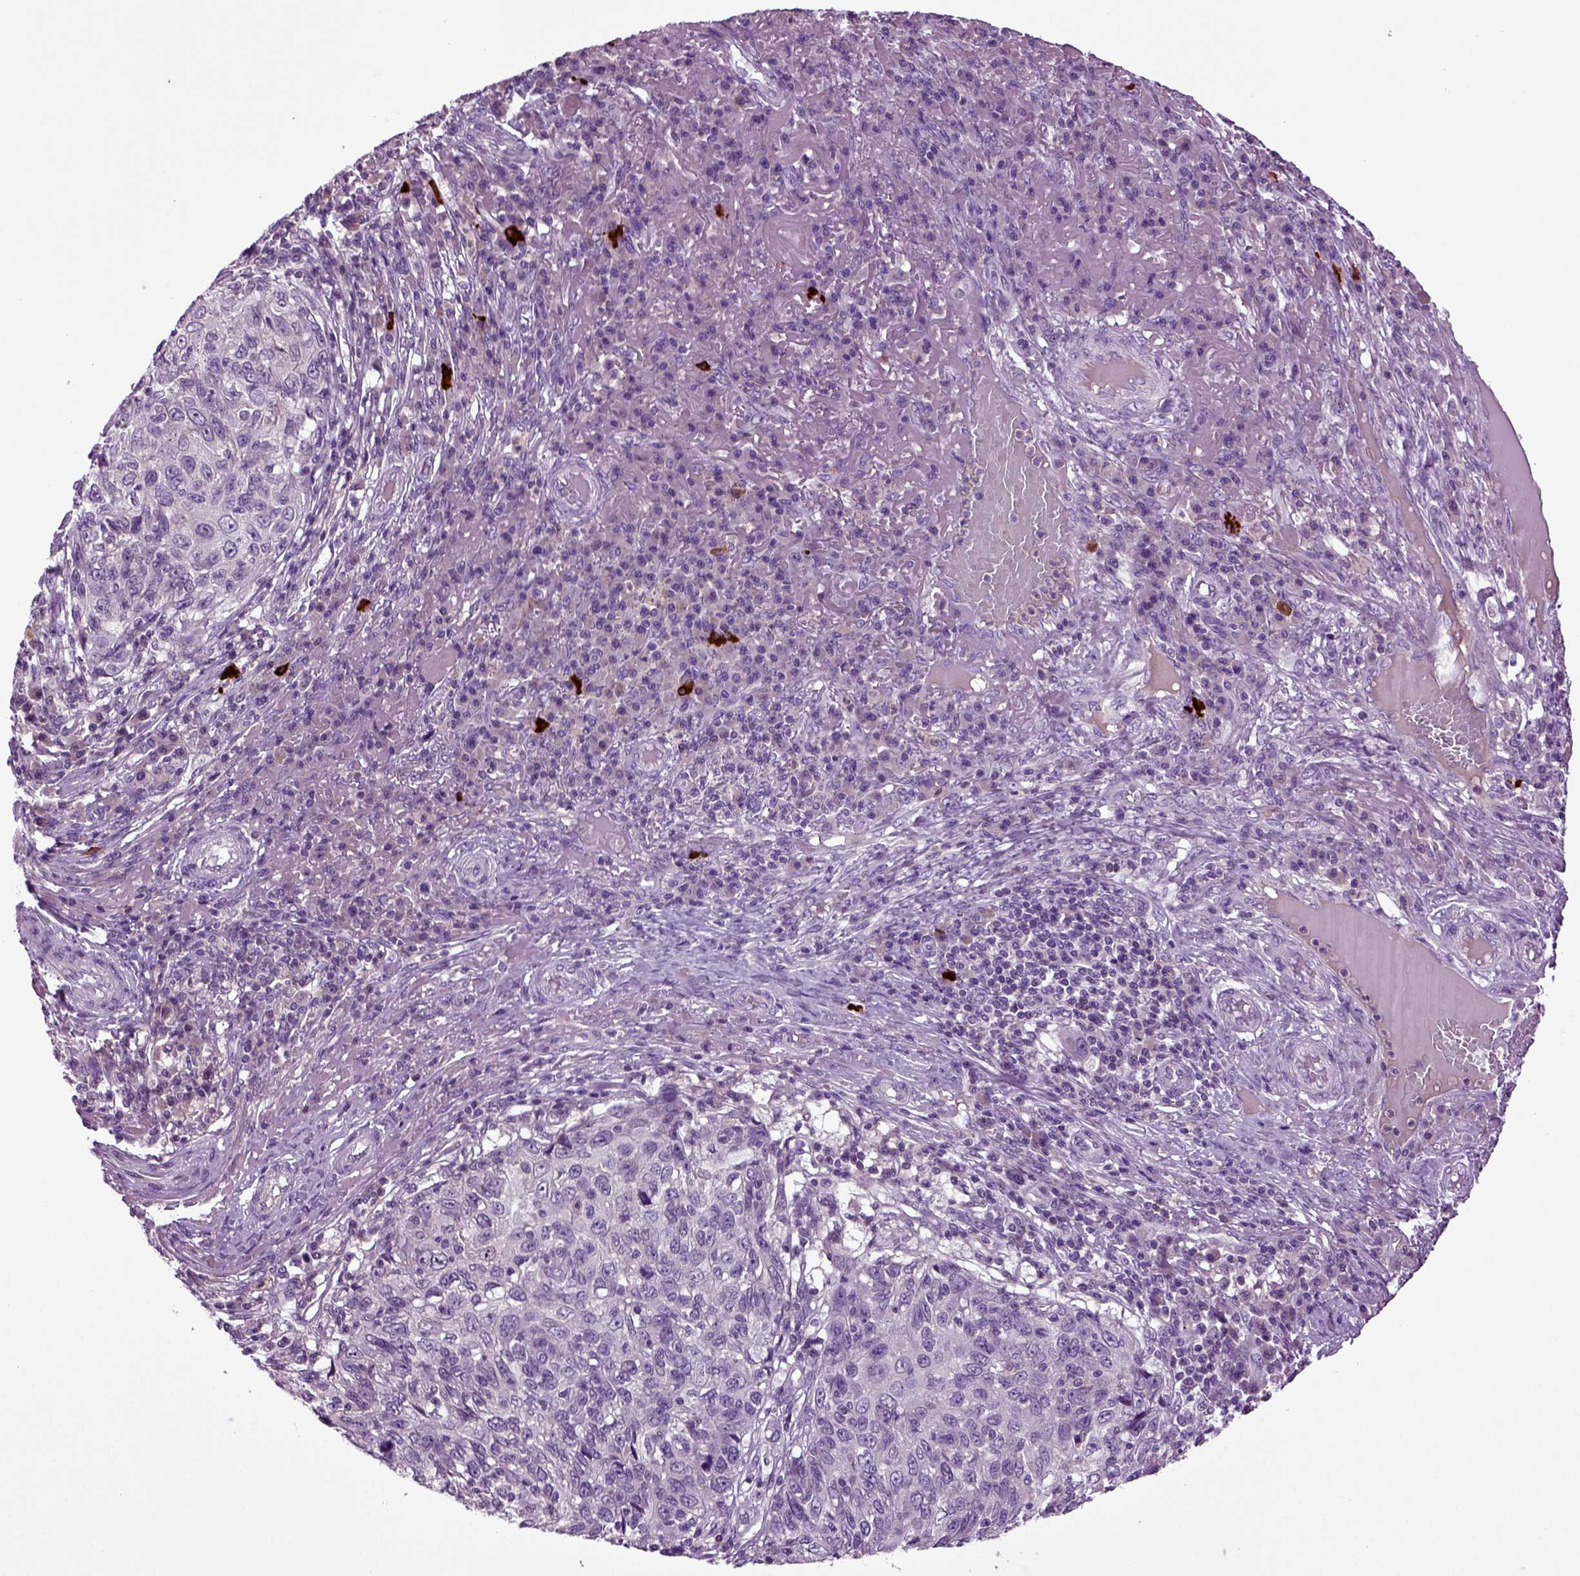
{"staining": {"intensity": "negative", "quantity": "none", "location": "none"}, "tissue": "skin cancer", "cell_type": "Tumor cells", "image_type": "cancer", "snomed": [{"axis": "morphology", "description": "Squamous cell carcinoma, NOS"}, {"axis": "topography", "description": "Skin"}], "caption": "Skin cancer was stained to show a protein in brown. There is no significant expression in tumor cells.", "gene": "FGF11", "patient": {"sex": "male", "age": 92}}